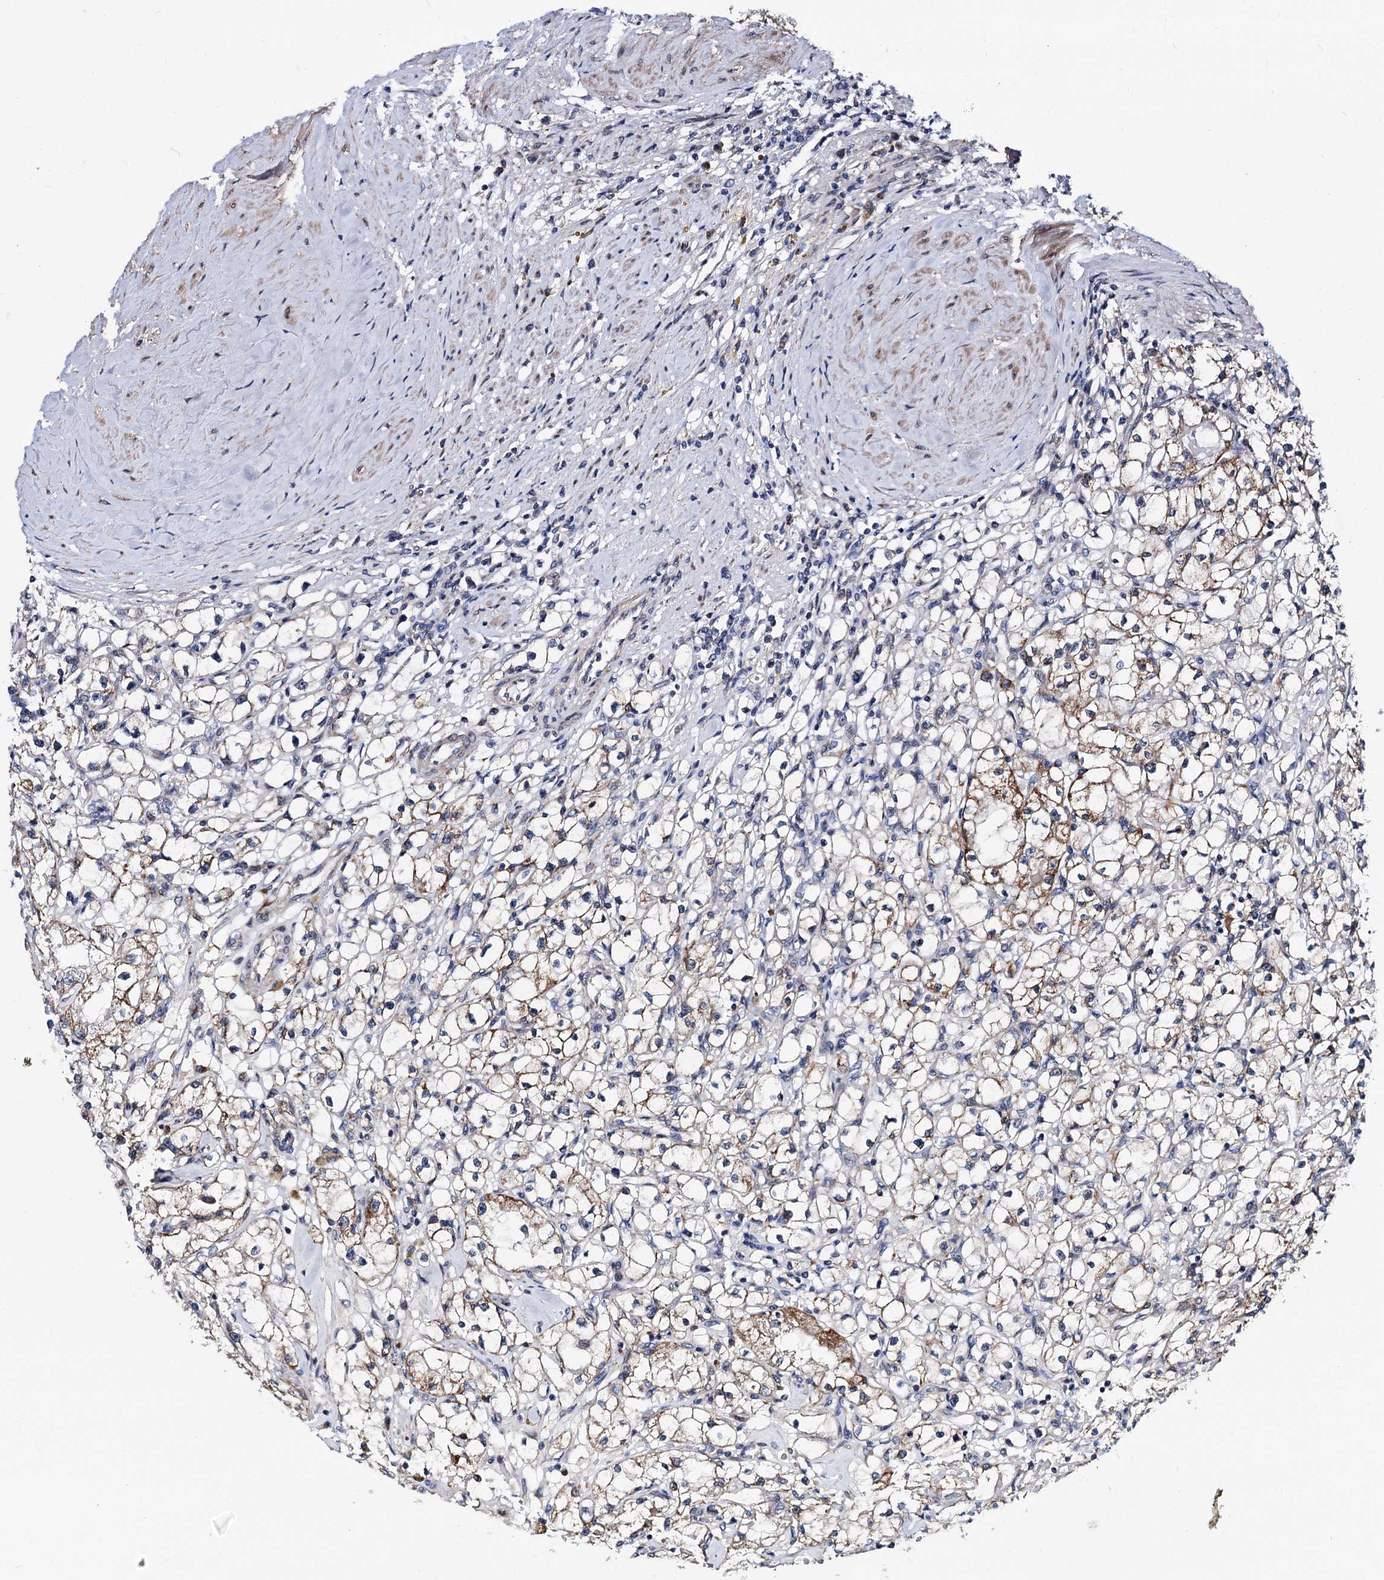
{"staining": {"intensity": "moderate", "quantity": "25%-75%", "location": "cytoplasmic/membranous"}, "tissue": "renal cancer", "cell_type": "Tumor cells", "image_type": "cancer", "snomed": [{"axis": "morphology", "description": "Adenocarcinoma, NOS"}, {"axis": "topography", "description": "Kidney"}], "caption": "Protein expression analysis of adenocarcinoma (renal) displays moderate cytoplasmic/membranous expression in approximately 25%-75% of tumor cells.", "gene": "COA4", "patient": {"sex": "male", "age": 56}}